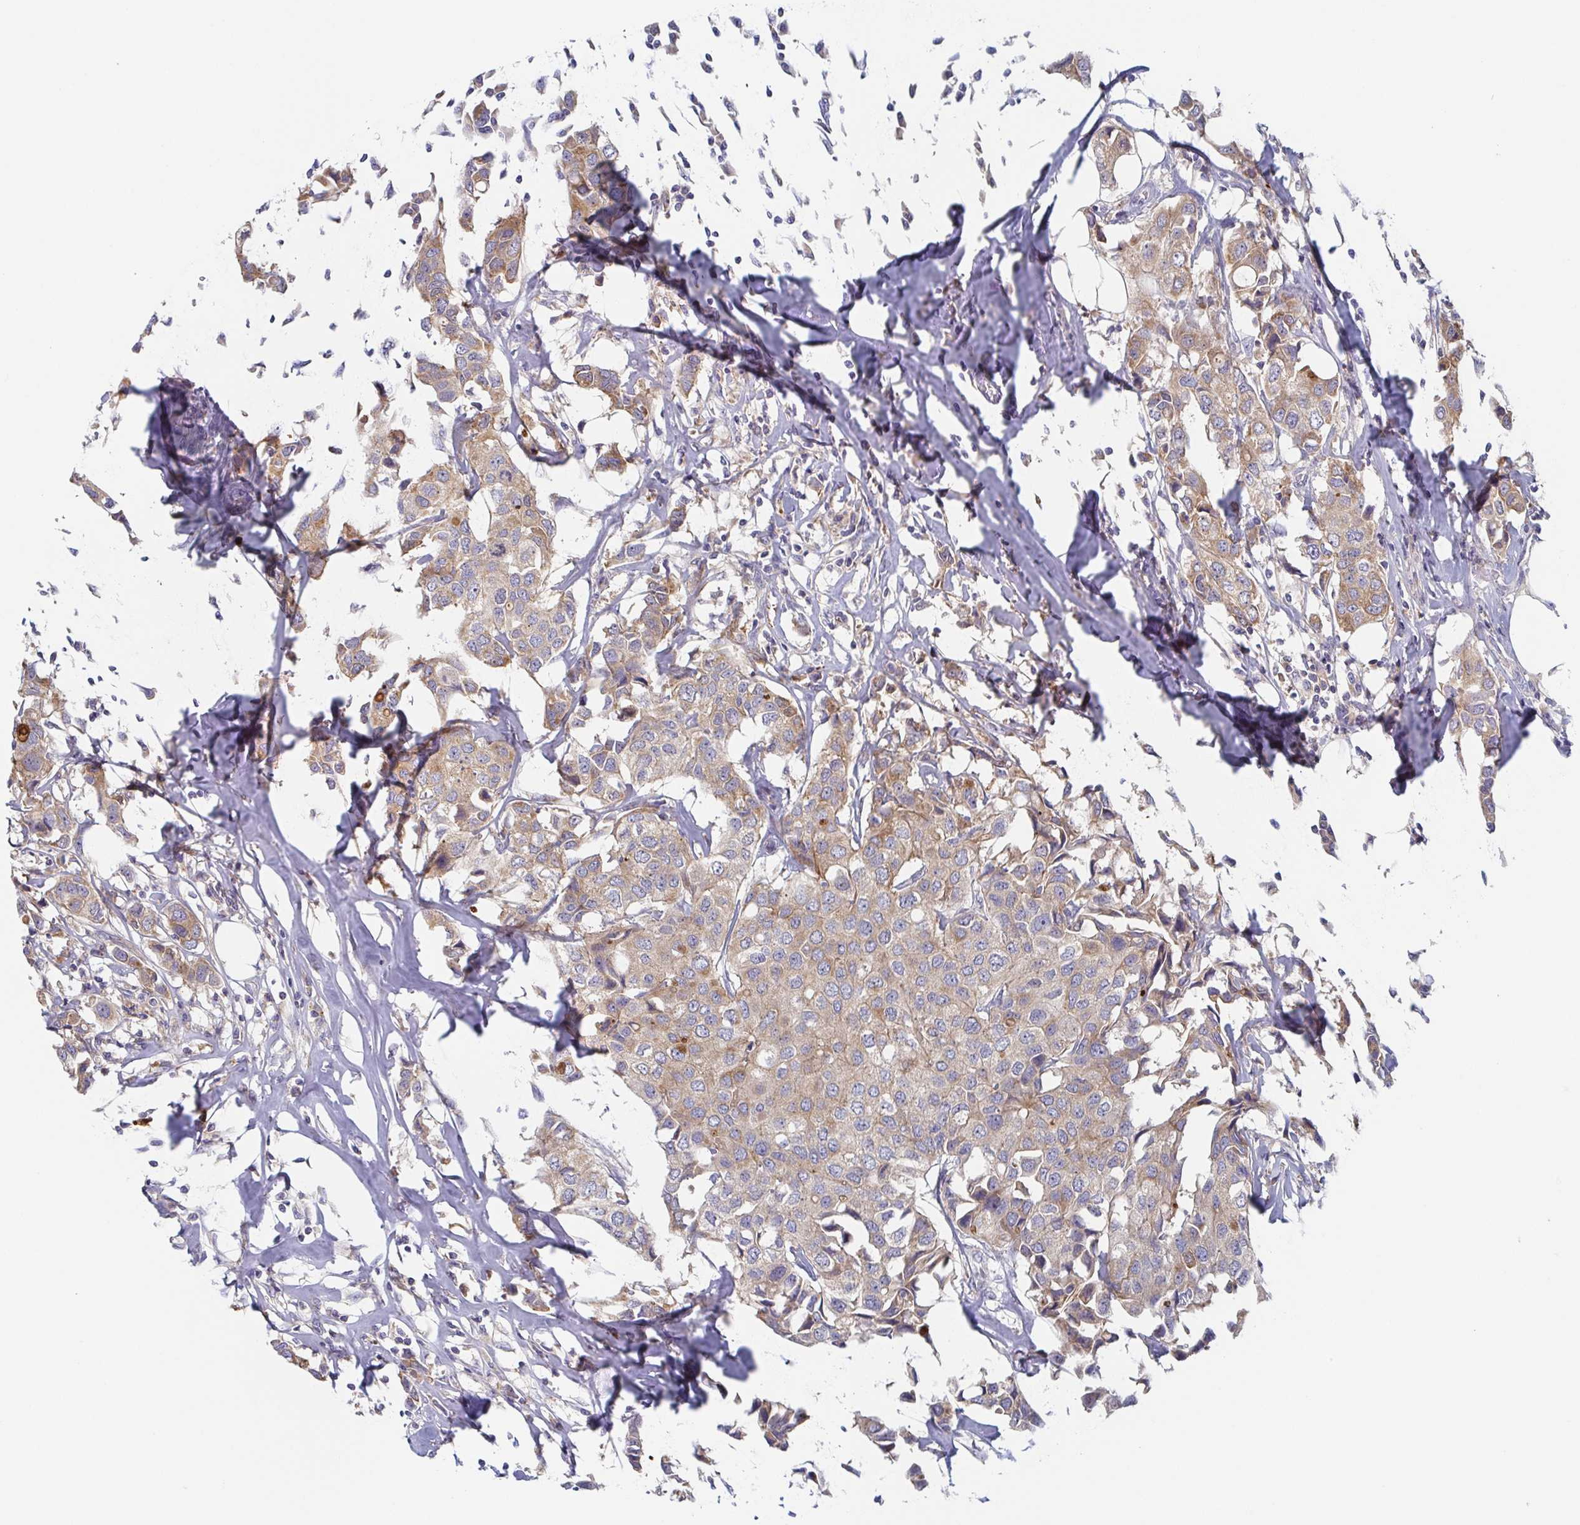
{"staining": {"intensity": "moderate", "quantity": "25%-75%", "location": "cytoplasmic/membranous"}, "tissue": "breast cancer", "cell_type": "Tumor cells", "image_type": "cancer", "snomed": [{"axis": "morphology", "description": "Duct carcinoma"}, {"axis": "topography", "description": "Breast"}], "caption": "Immunohistochemistry of human breast invasive ductal carcinoma displays medium levels of moderate cytoplasmic/membranous staining in about 25%-75% of tumor cells. (IHC, brightfield microscopy, high magnification).", "gene": "TUFT1", "patient": {"sex": "female", "age": 80}}